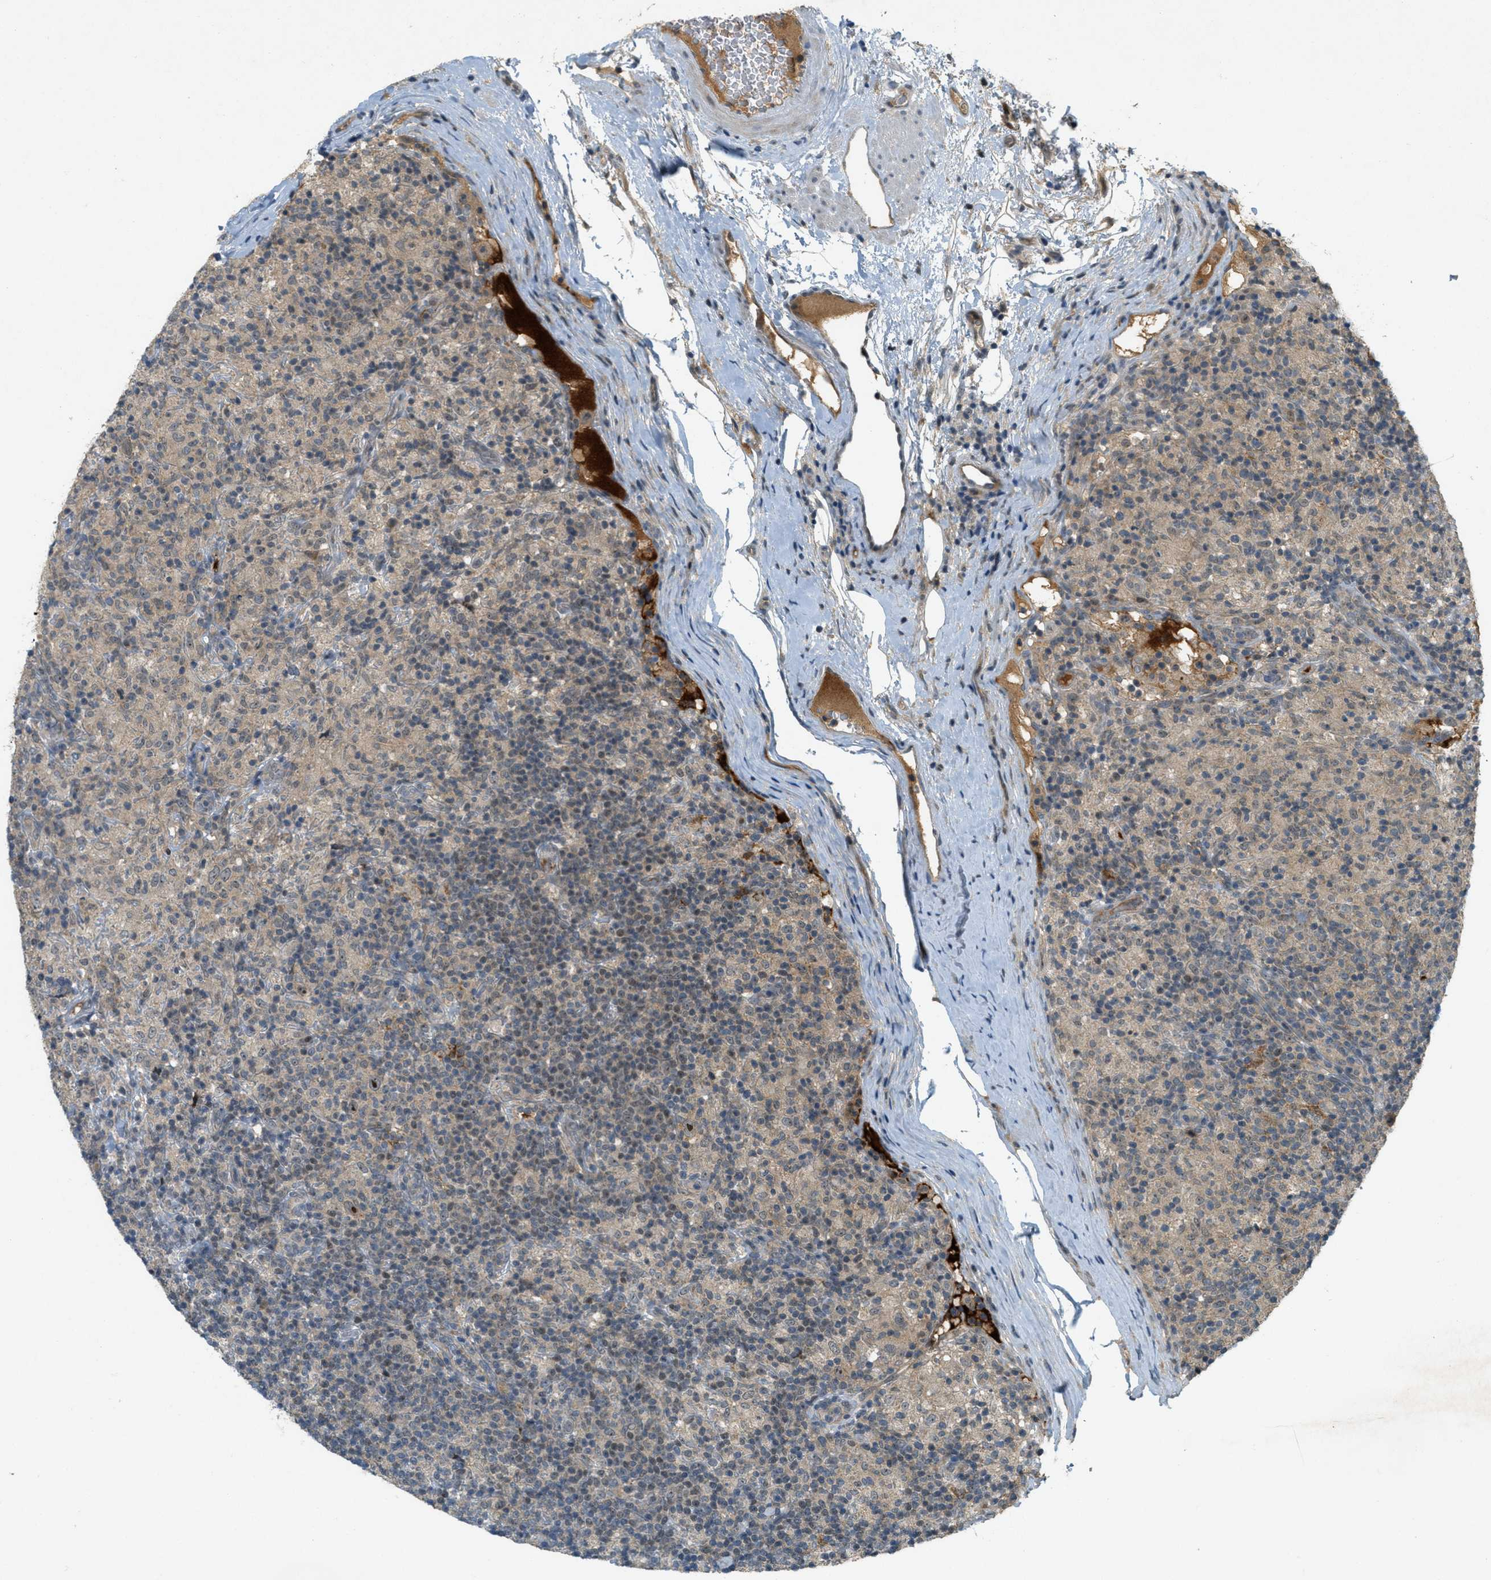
{"staining": {"intensity": "moderate", "quantity": "25%-75%", "location": "nuclear"}, "tissue": "lymphoma", "cell_type": "Tumor cells", "image_type": "cancer", "snomed": [{"axis": "morphology", "description": "Hodgkin's disease, NOS"}, {"axis": "topography", "description": "Lymph node"}], "caption": "Lymphoma tissue reveals moderate nuclear staining in about 25%-75% of tumor cells", "gene": "STK11", "patient": {"sex": "male", "age": 70}}